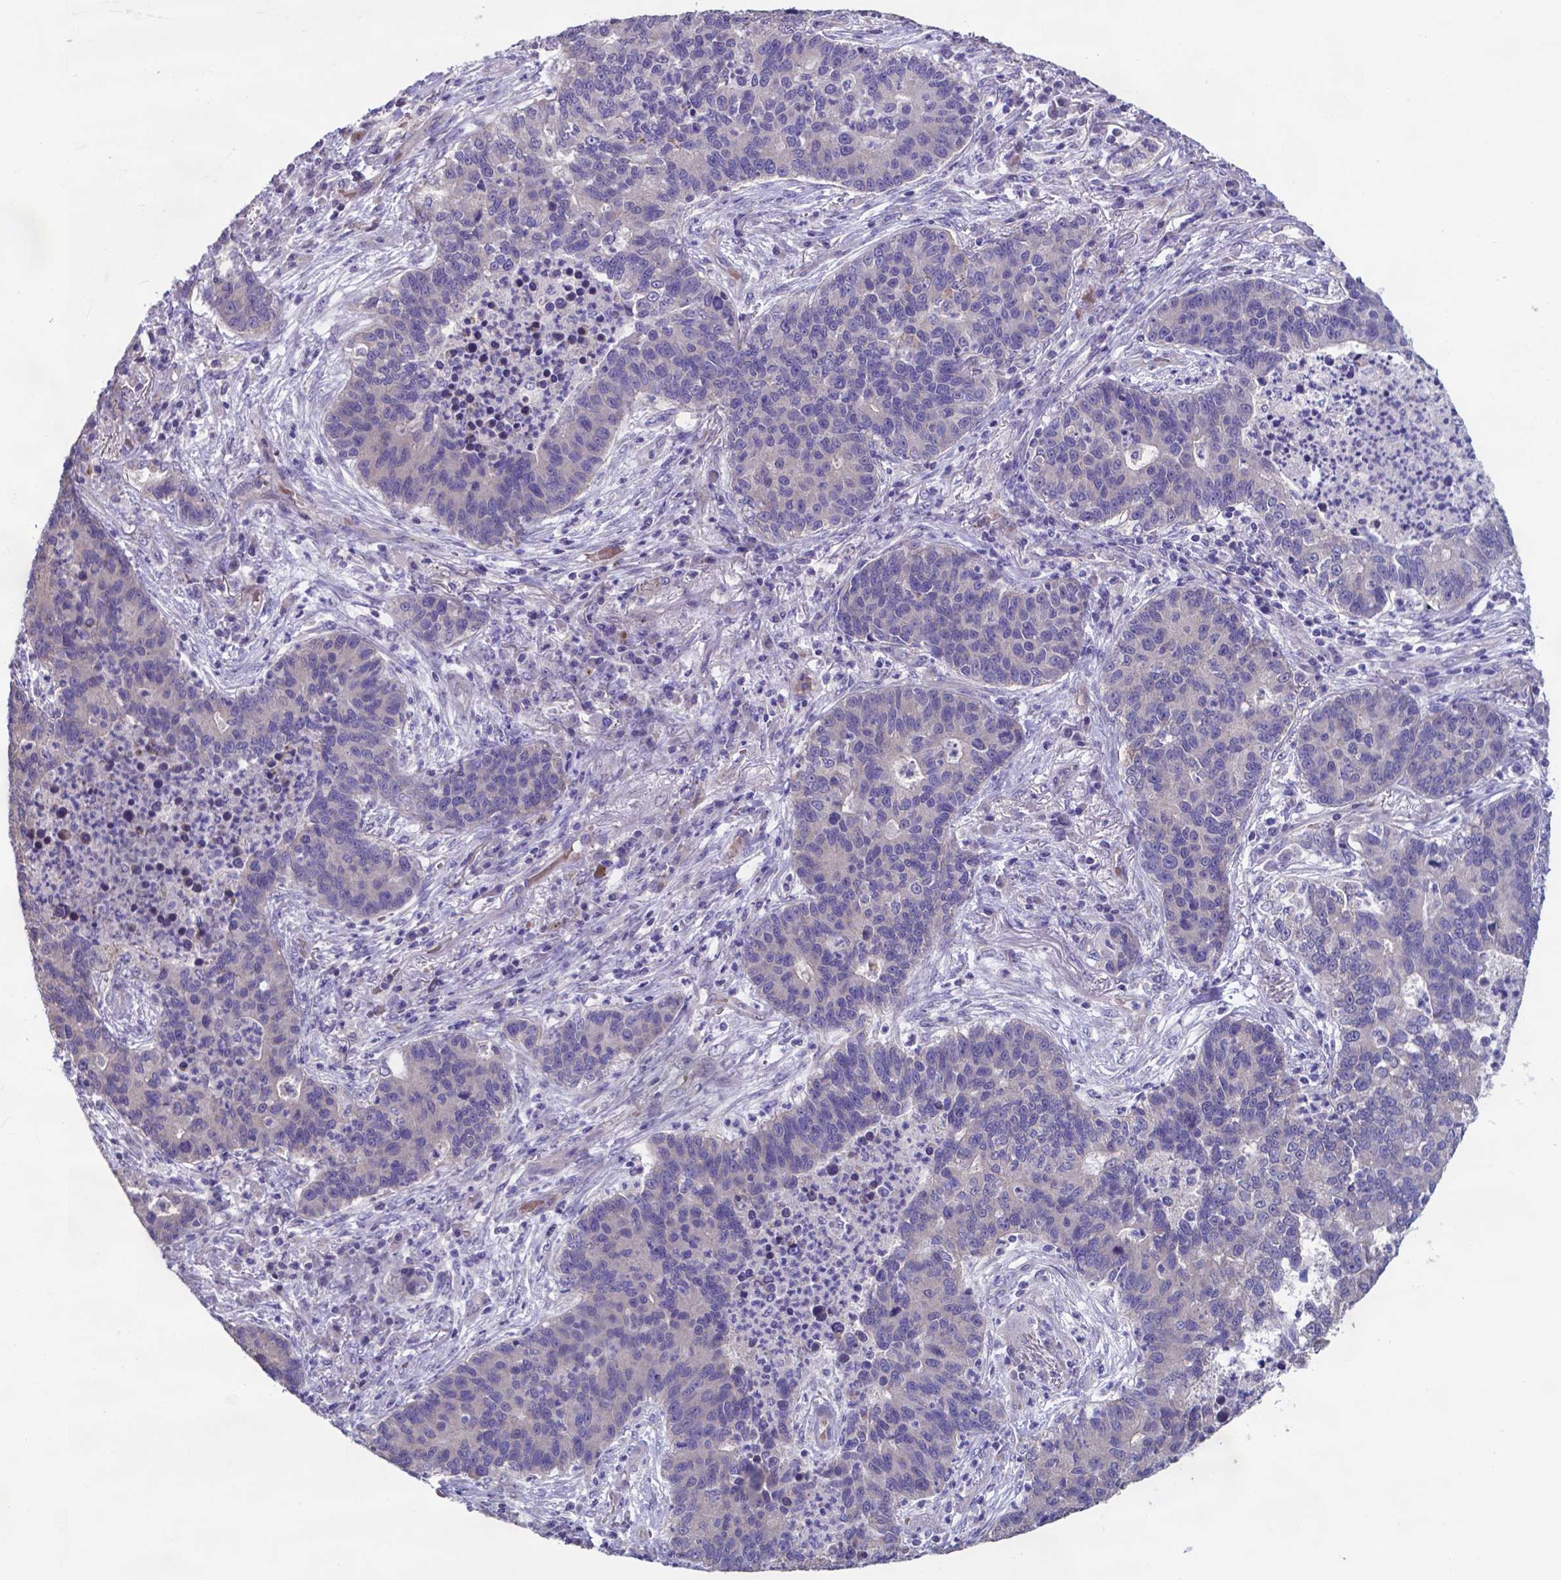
{"staining": {"intensity": "negative", "quantity": "none", "location": "none"}, "tissue": "lung cancer", "cell_type": "Tumor cells", "image_type": "cancer", "snomed": [{"axis": "morphology", "description": "Adenocarcinoma, NOS"}, {"axis": "topography", "description": "Lung"}], "caption": "High power microscopy image of an IHC image of lung adenocarcinoma, revealing no significant positivity in tumor cells.", "gene": "TYRO3", "patient": {"sex": "female", "age": 57}}